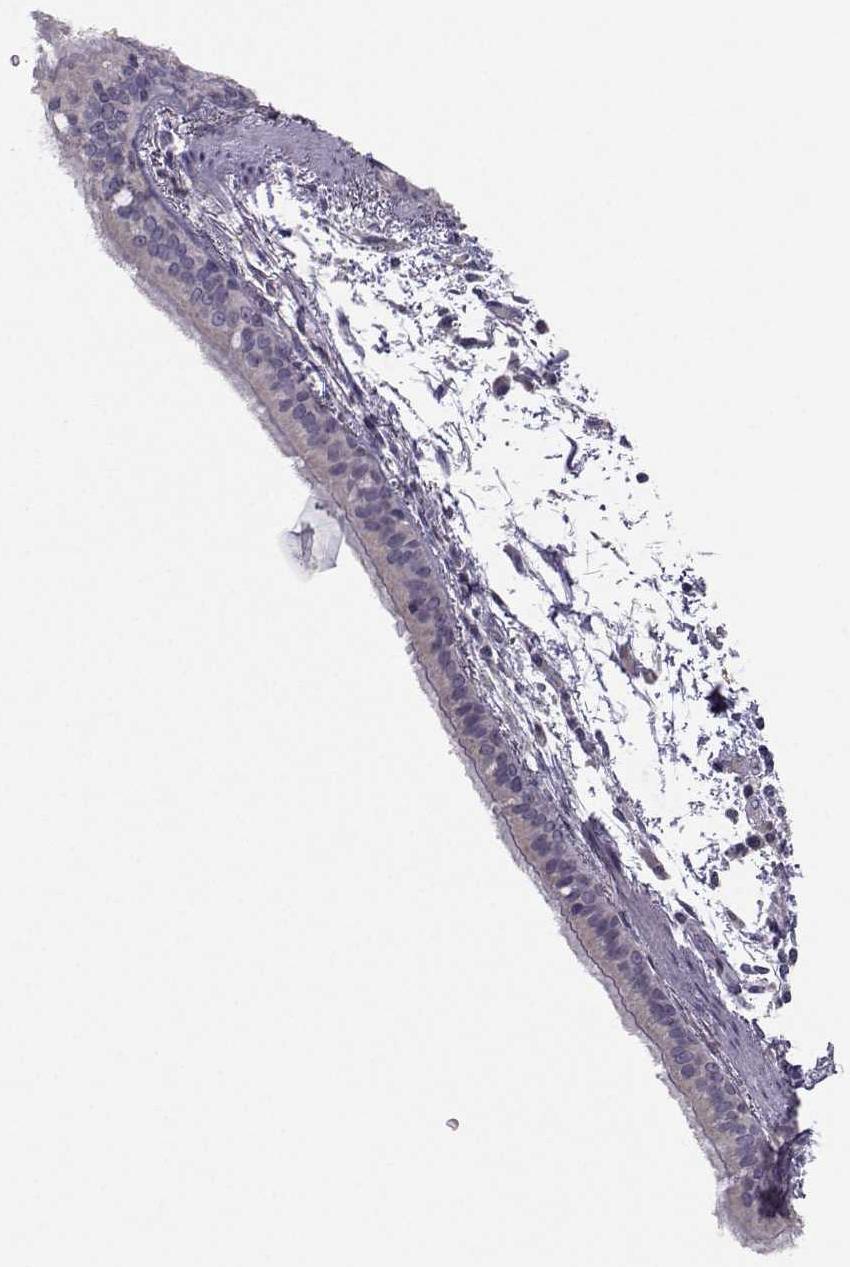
{"staining": {"intensity": "weak", "quantity": "25%-75%", "location": "cytoplasmic/membranous"}, "tissue": "bronchus", "cell_type": "Respiratory epithelial cells", "image_type": "normal", "snomed": [{"axis": "morphology", "description": "Normal tissue, NOS"}, {"axis": "morphology", "description": "Squamous cell carcinoma, NOS"}, {"axis": "topography", "description": "Bronchus"}, {"axis": "topography", "description": "Lung"}], "caption": "Weak cytoplasmic/membranous protein positivity is present in about 25%-75% of respiratory epithelial cells in bronchus.", "gene": "FCAMR", "patient": {"sex": "male", "age": 69}}